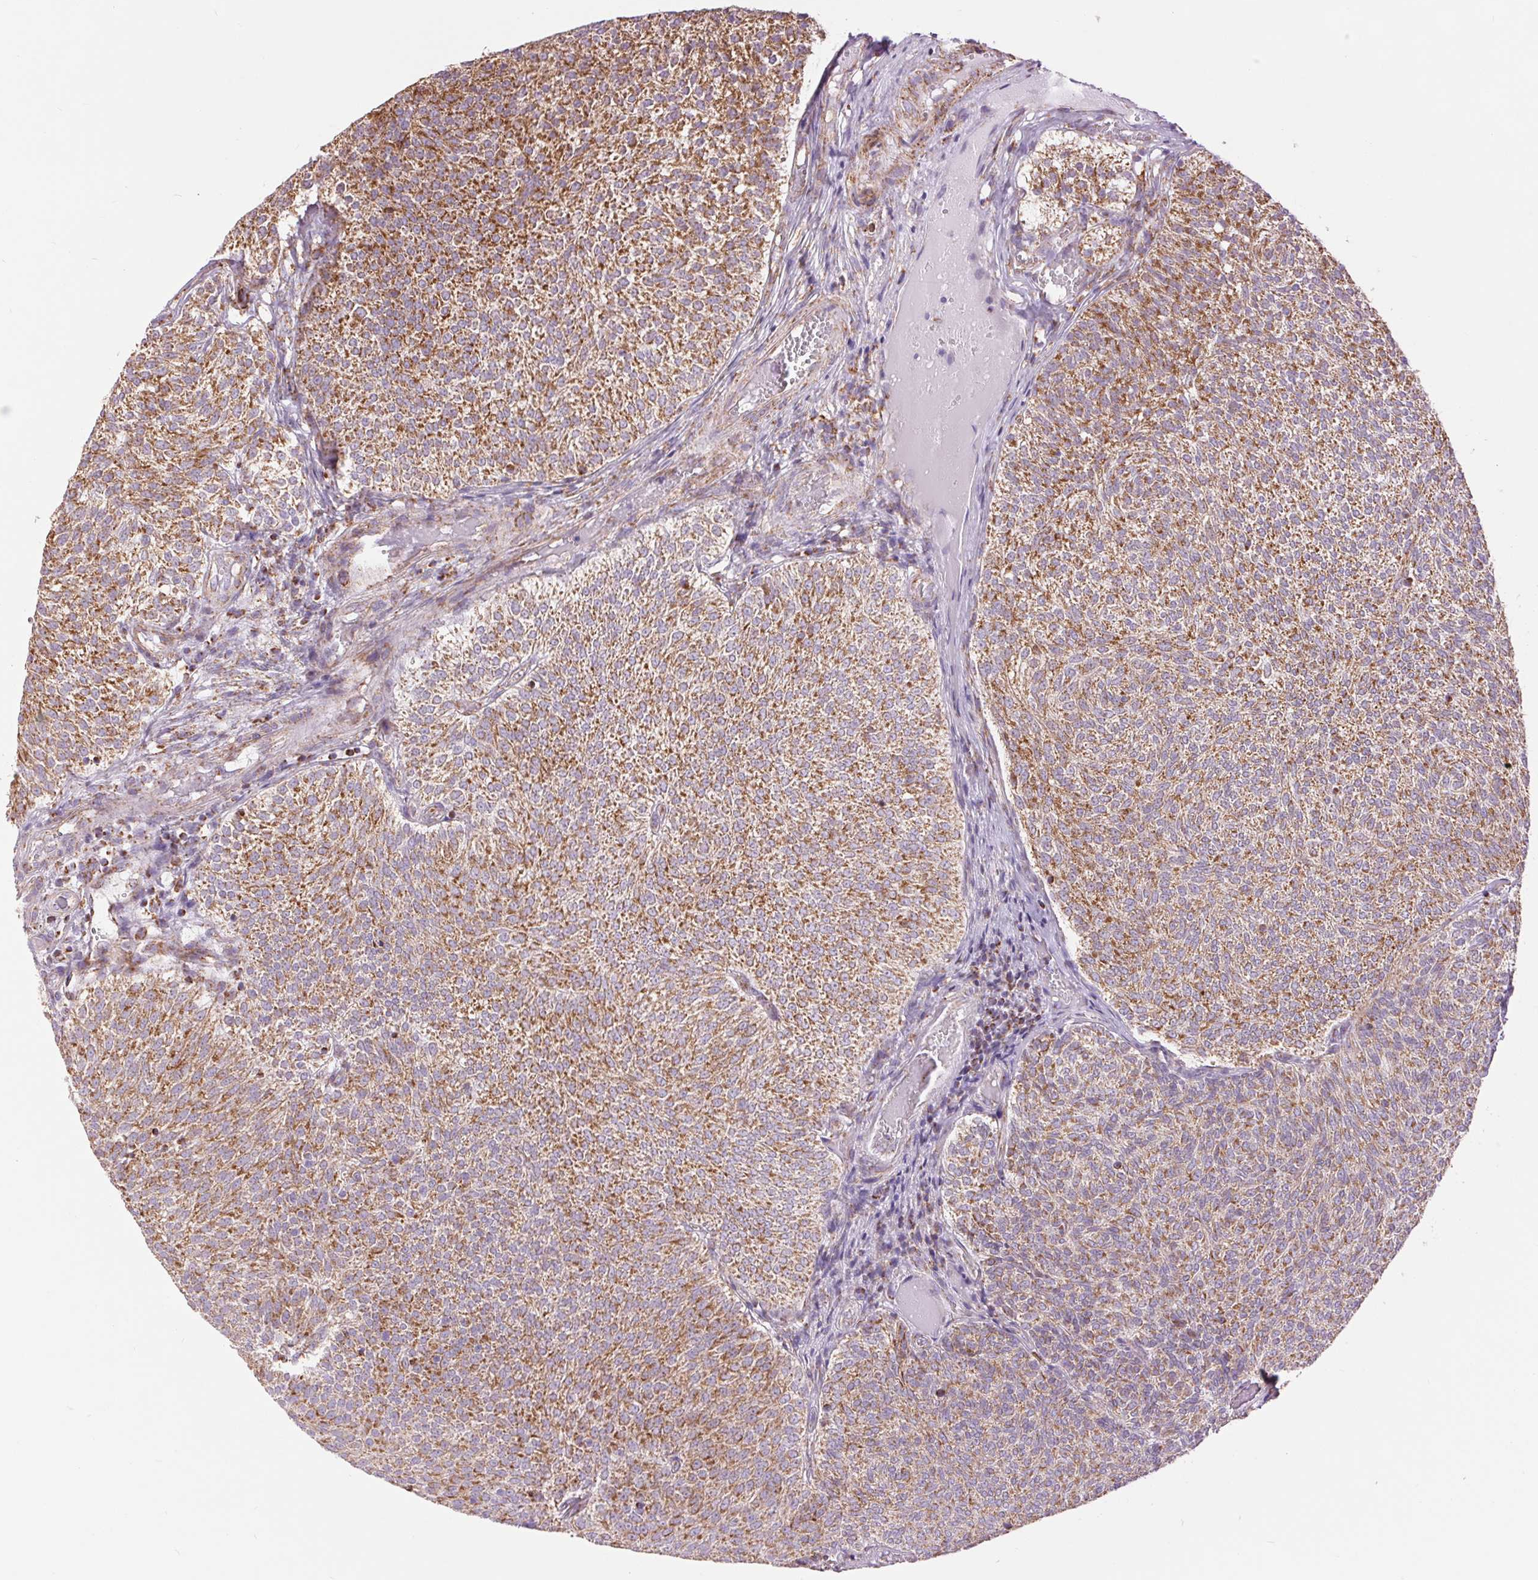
{"staining": {"intensity": "strong", "quantity": ">75%", "location": "cytoplasmic/membranous"}, "tissue": "urothelial cancer", "cell_type": "Tumor cells", "image_type": "cancer", "snomed": [{"axis": "morphology", "description": "Urothelial carcinoma, Low grade"}, {"axis": "topography", "description": "Urinary bladder"}], "caption": "Immunohistochemistry (IHC) histopathology image of neoplastic tissue: urothelial cancer stained using immunohistochemistry (IHC) reveals high levels of strong protein expression localized specifically in the cytoplasmic/membranous of tumor cells, appearing as a cytoplasmic/membranous brown color.", "gene": "ATP5PB", "patient": {"sex": "male", "age": 77}}